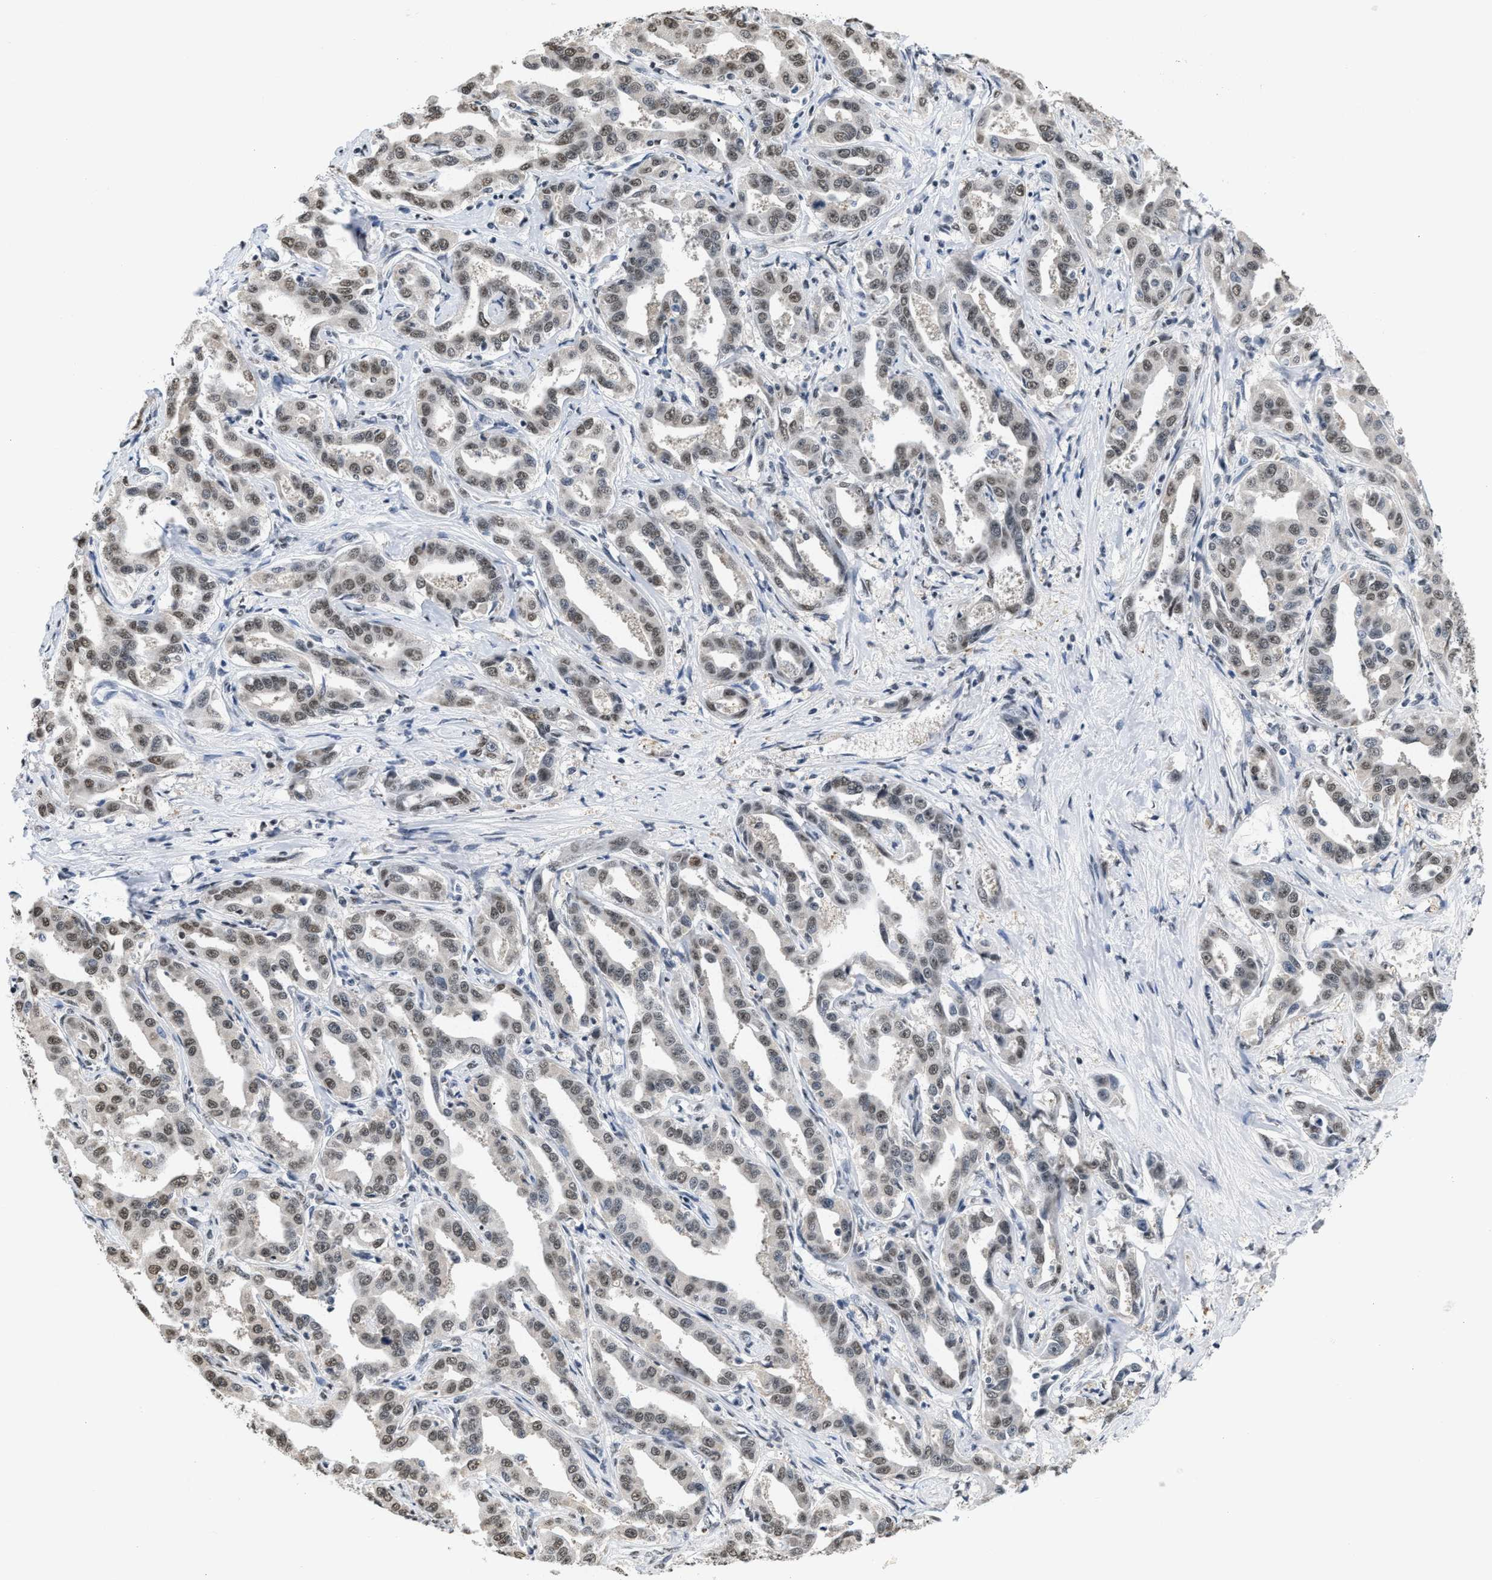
{"staining": {"intensity": "weak", "quantity": ">75%", "location": "nuclear"}, "tissue": "liver cancer", "cell_type": "Tumor cells", "image_type": "cancer", "snomed": [{"axis": "morphology", "description": "Cholangiocarcinoma"}, {"axis": "topography", "description": "Liver"}], "caption": "Immunohistochemical staining of liver cancer (cholangiocarcinoma) reveals weak nuclear protein expression in about >75% of tumor cells. (IHC, brightfield microscopy, high magnification).", "gene": "RAF1", "patient": {"sex": "male", "age": 59}}